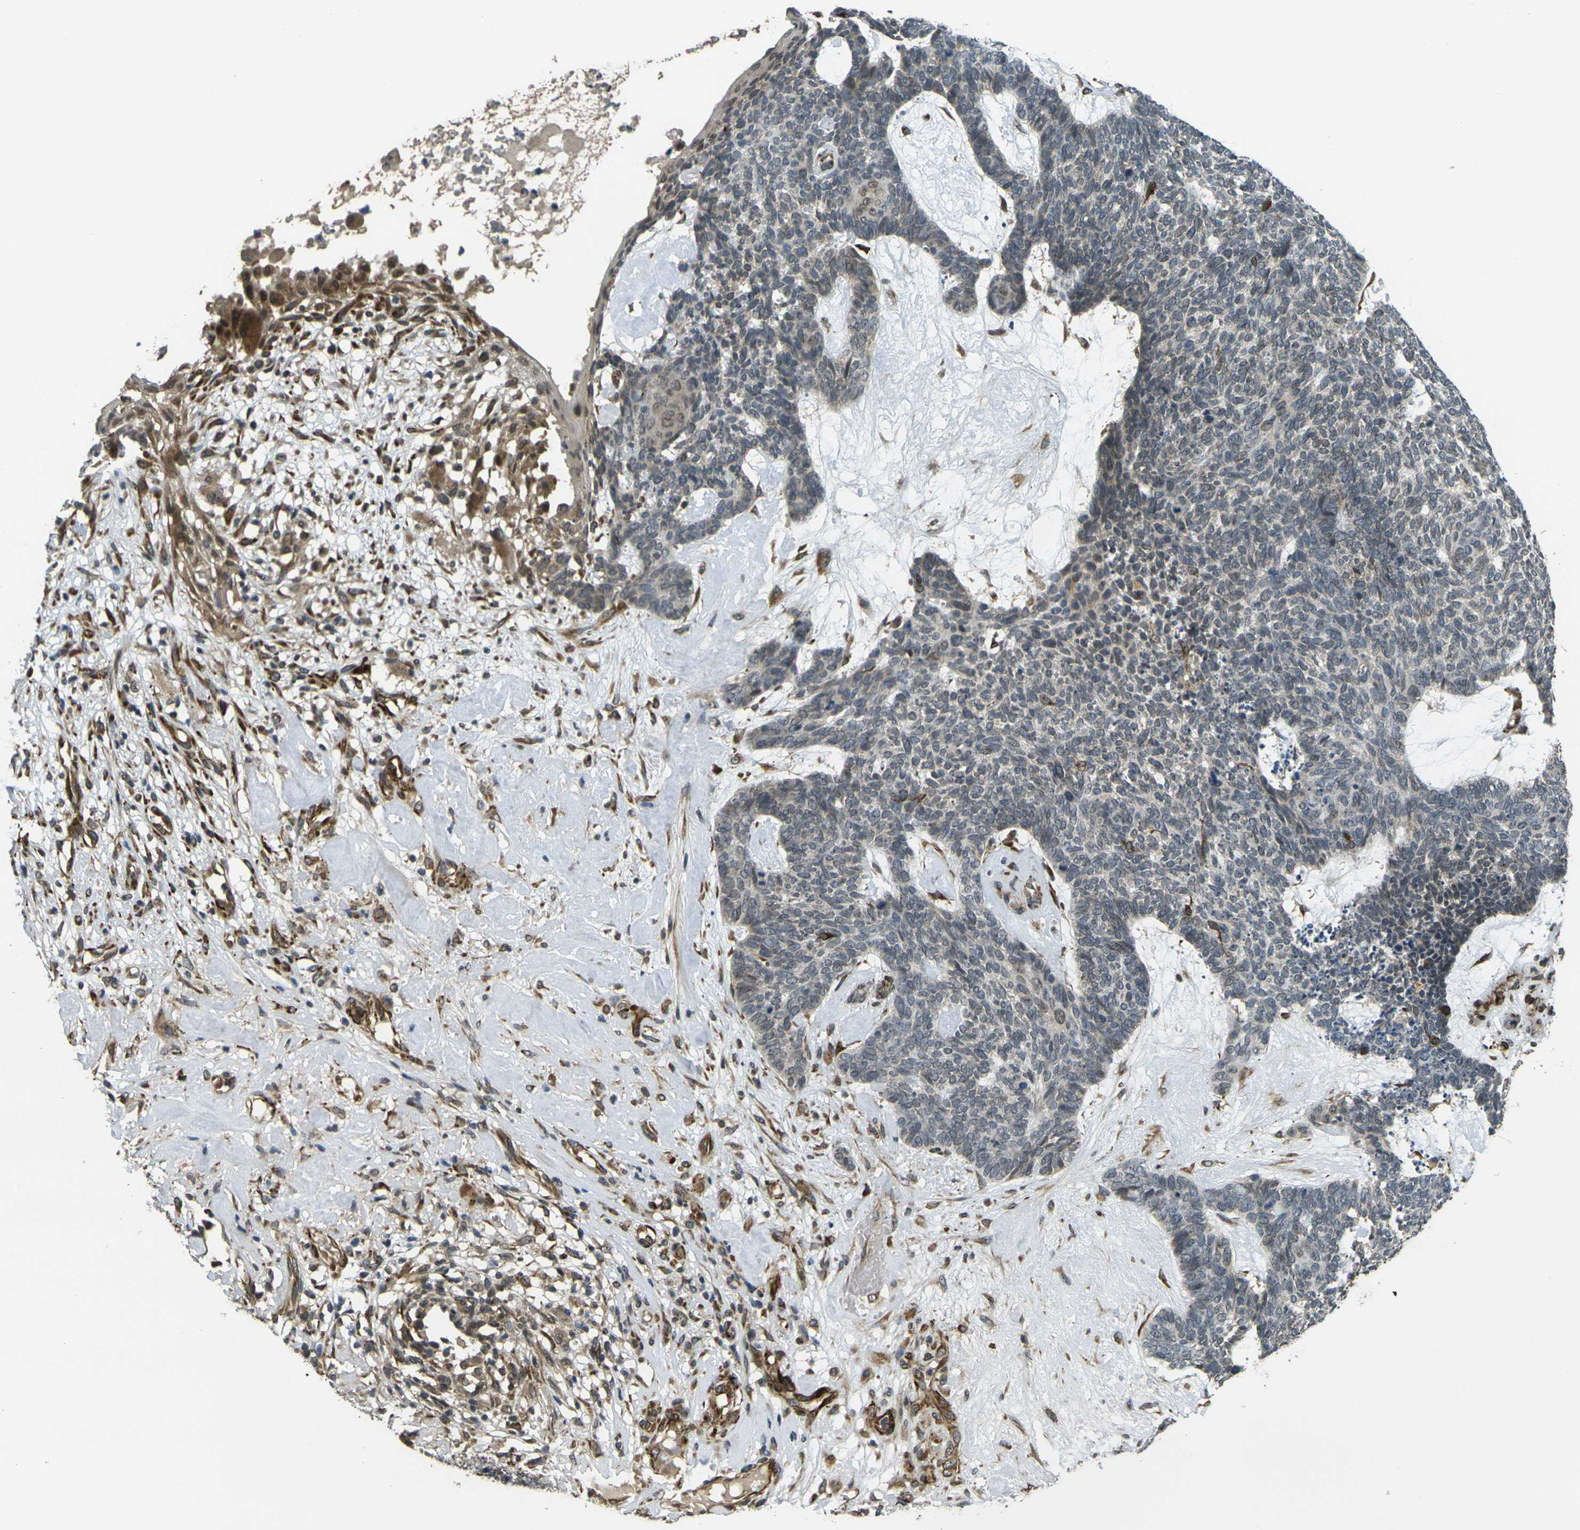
{"staining": {"intensity": "negative", "quantity": "none", "location": "none"}, "tissue": "skin cancer", "cell_type": "Tumor cells", "image_type": "cancer", "snomed": [{"axis": "morphology", "description": "Basal cell carcinoma"}, {"axis": "topography", "description": "Skin"}], "caption": "DAB (3,3'-diaminobenzidine) immunohistochemical staining of human skin basal cell carcinoma shows no significant staining in tumor cells.", "gene": "FUT11", "patient": {"sex": "female", "age": 84}}